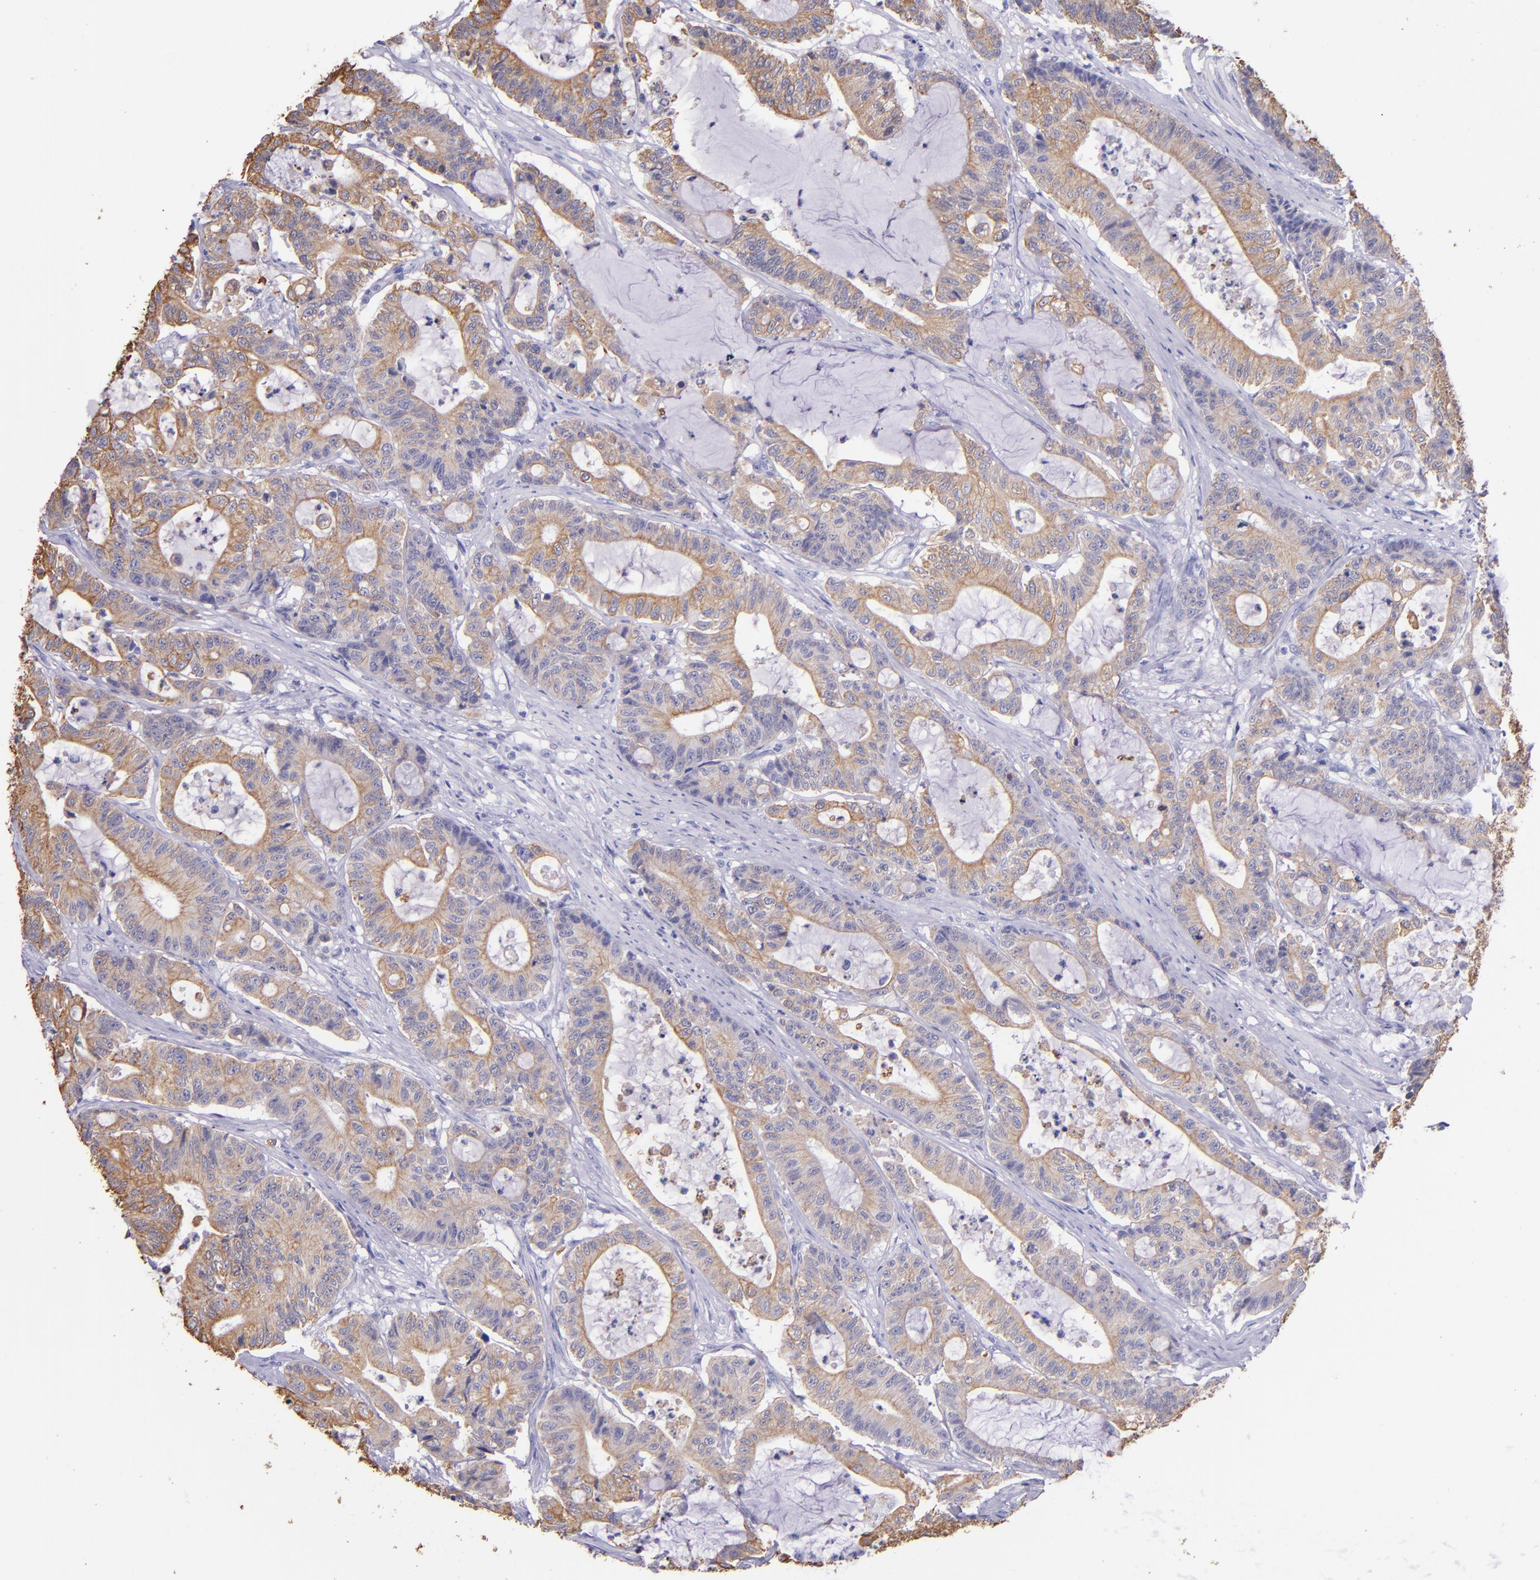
{"staining": {"intensity": "moderate", "quantity": ">75%", "location": "cytoplasmic/membranous"}, "tissue": "colorectal cancer", "cell_type": "Tumor cells", "image_type": "cancer", "snomed": [{"axis": "morphology", "description": "Adenocarcinoma, NOS"}, {"axis": "topography", "description": "Colon"}], "caption": "IHC histopathology image of neoplastic tissue: colorectal cancer stained using IHC displays medium levels of moderate protein expression localized specifically in the cytoplasmic/membranous of tumor cells, appearing as a cytoplasmic/membranous brown color.", "gene": "KRT4", "patient": {"sex": "female", "age": 84}}